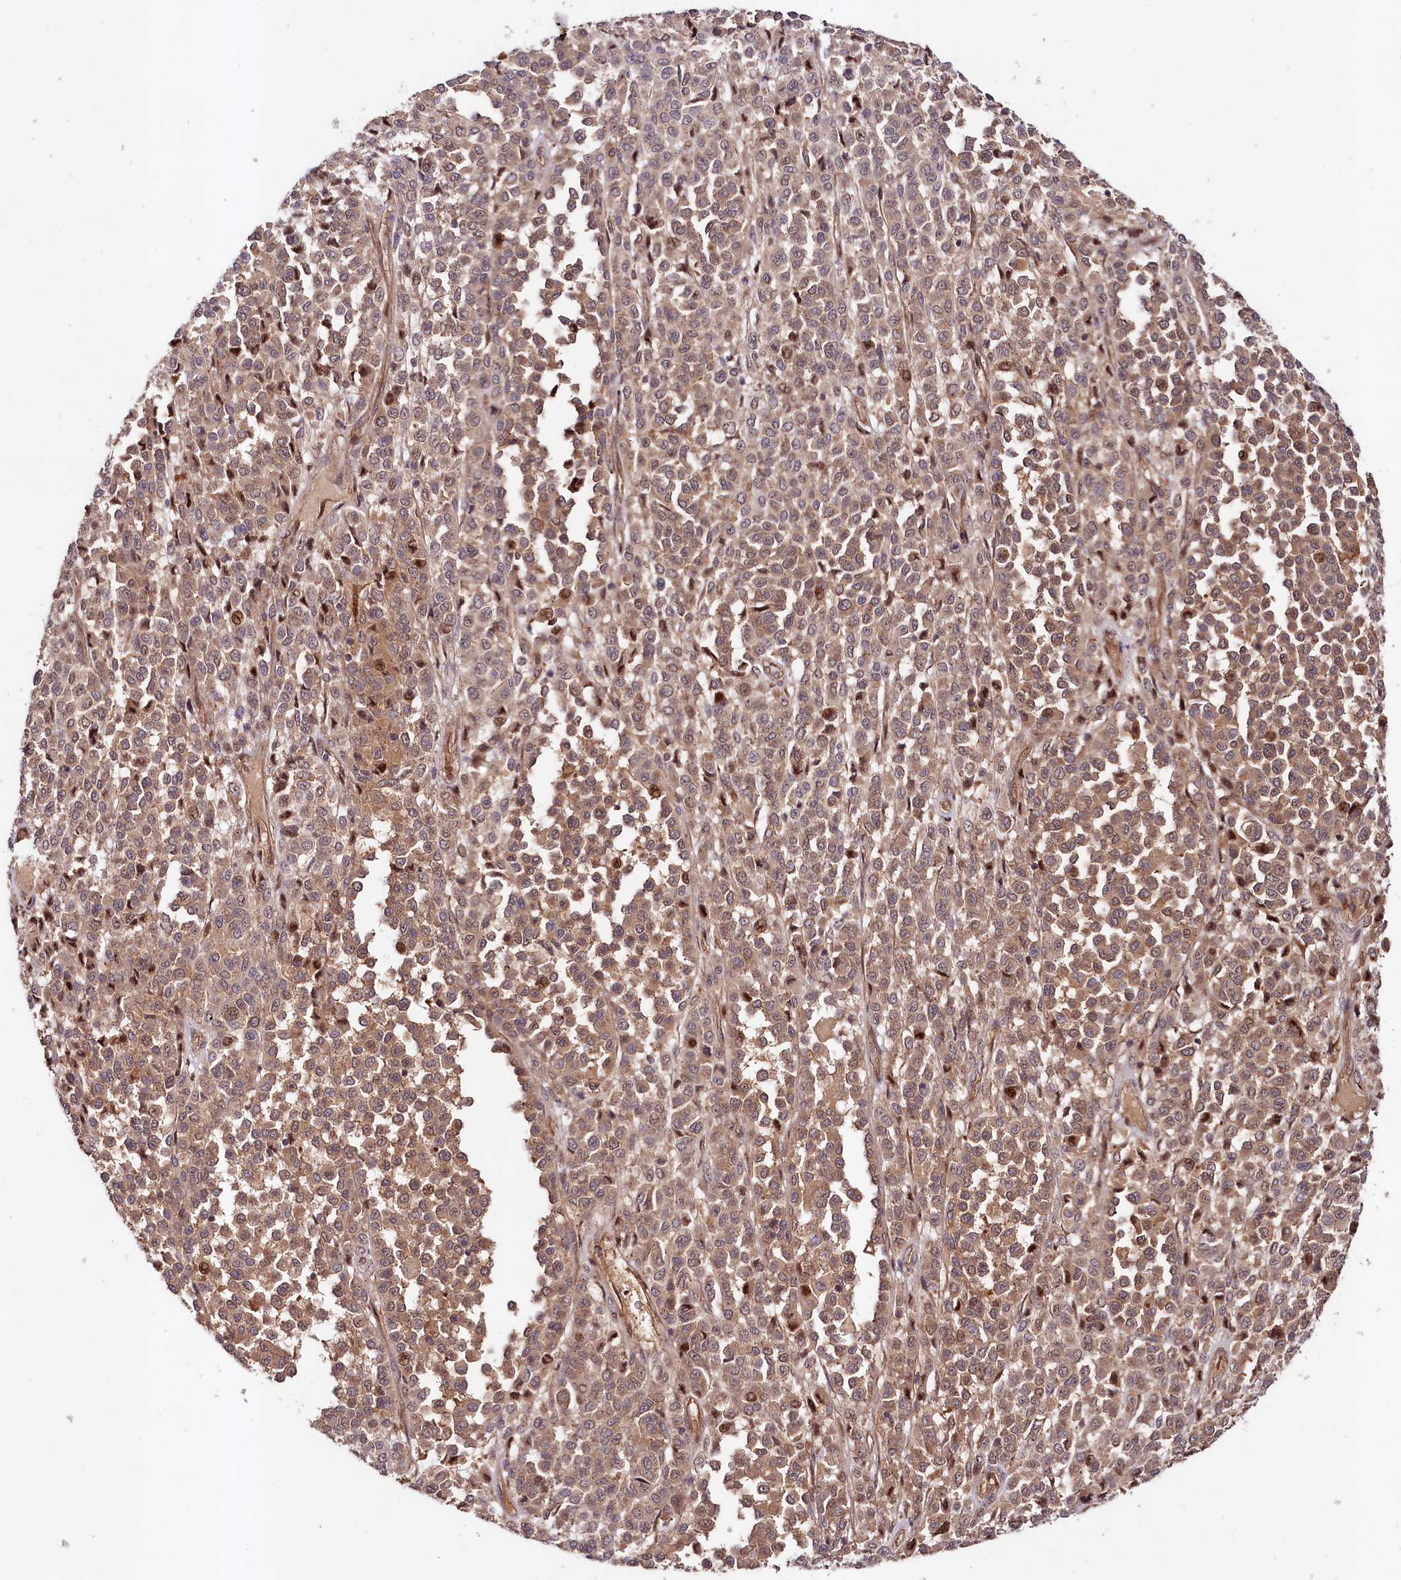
{"staining": {"intensity": "moderate", "quantity": ">75%", "location": "cytoplasmic/membranous"}, "tissue": "melanoma", "cell_type": "Tumor cells", "image_type": "cancer", "snomed": [{"axis": "morphology", "description": "Malignant melanoma, Metastatic site"}, {"axis": "topography", "description": "Pancreas"}], "caption": "This is an image of IHC staining of malignant melanoma (metastatic site), which shows moderate staining in the cytoplasmic/membranous of tumor cells.", "gene": "NEDD1", "patient": {"sex": "female", "age": 30}}